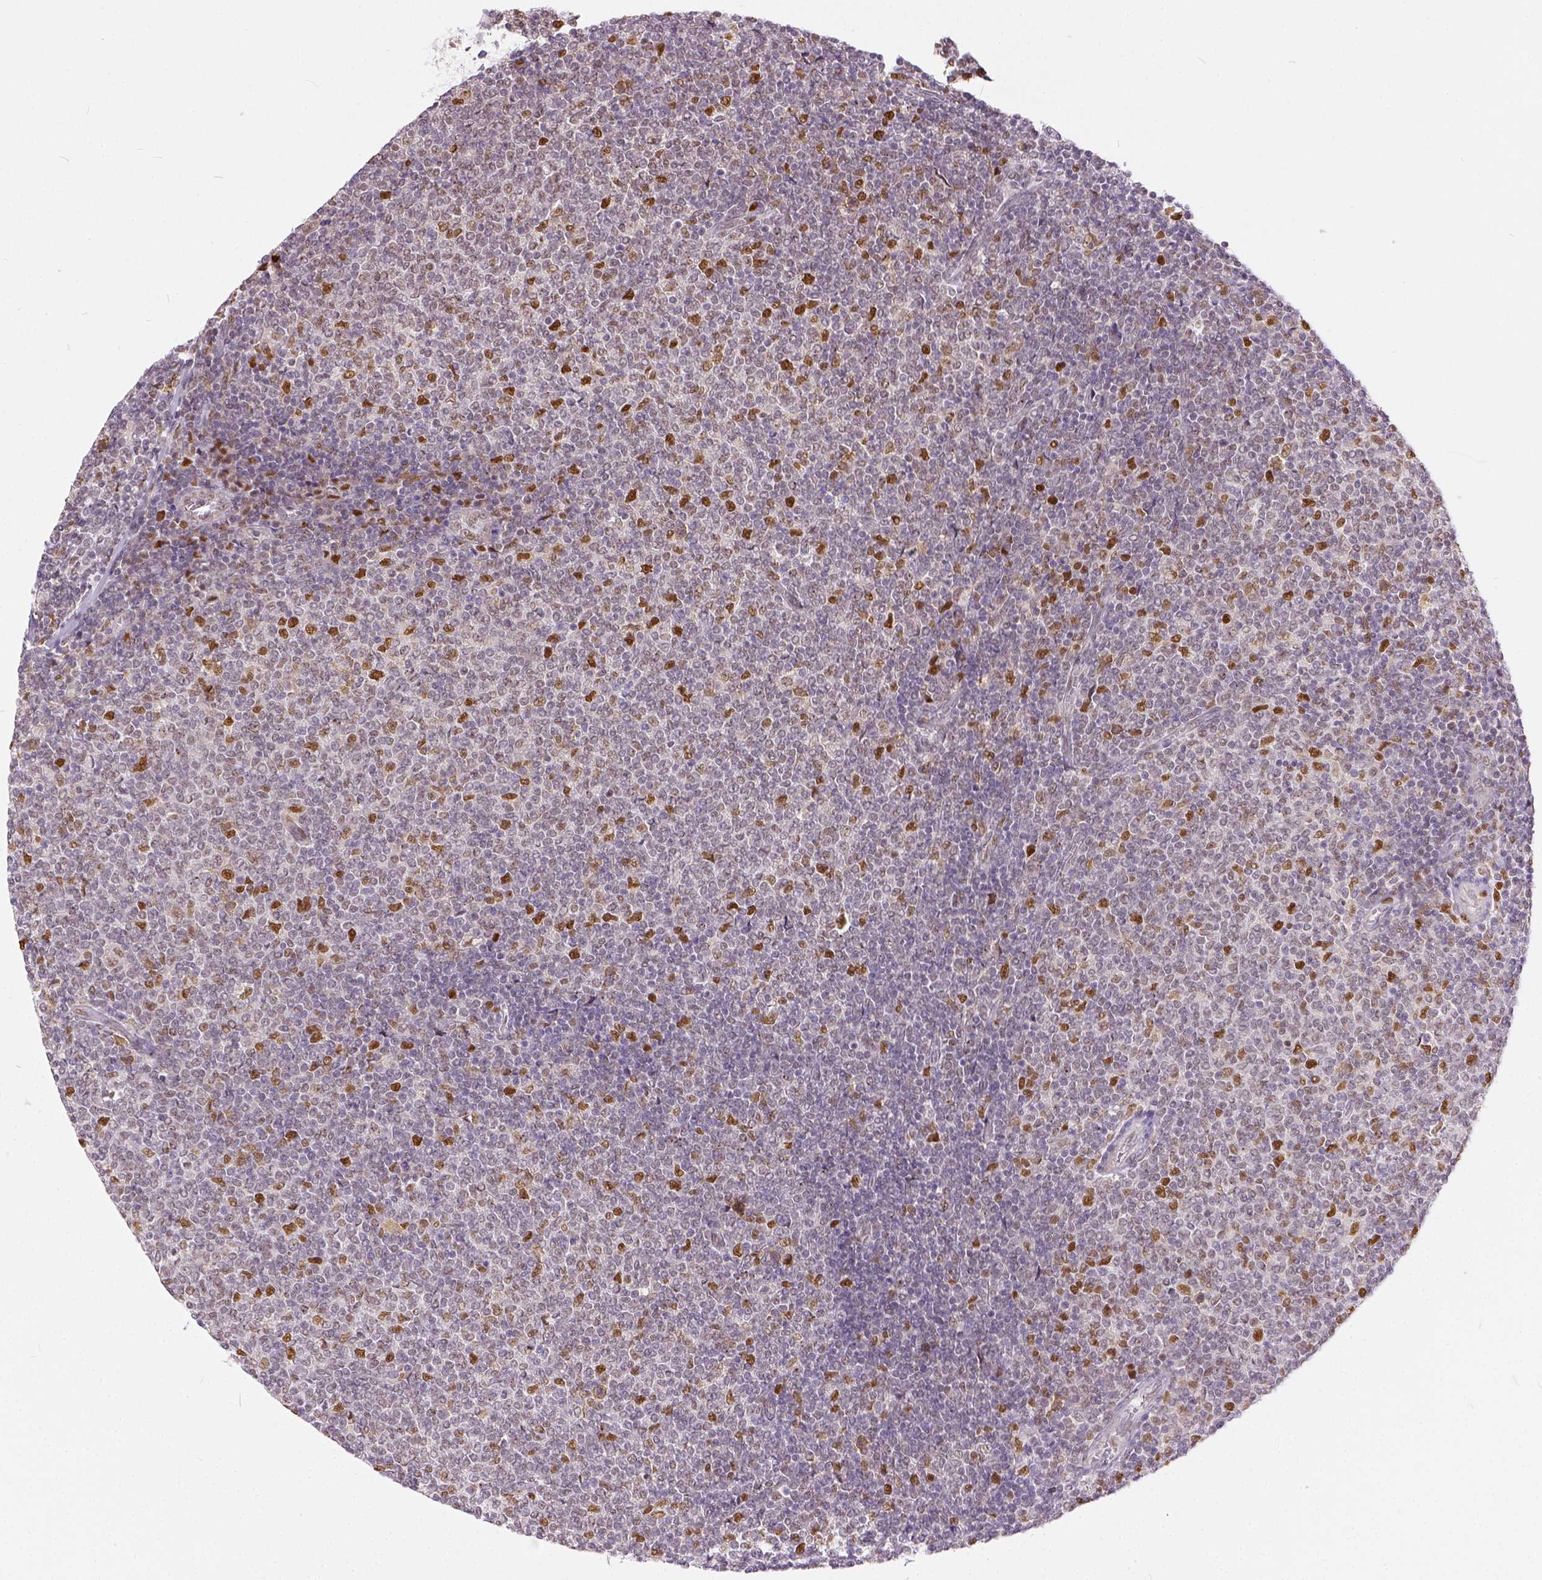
{"staining": {"intensity": "moderate", "quantity": "25%-75%", "location": "nuclear"}, "tissue": "lymphoma", "cell_type": "Tumor cells", "image_type": "cancer", "snomed": [{"axis": "morphology", "description": "Malignant lymphoma, non-Hodgkin's type, Low grade"}, {"axis": "topography", "description": "Lymph node"}], "caption": "Immunohistochemical staining of malignant lymphoma, non-Hodgkin's type (low-grade) demonstrates medium levels of moderate nuclear positivity in about 25%-75% of tumor cells.", "gene": "ERCC1", "patient": {"sex": "male", "age": 52}}